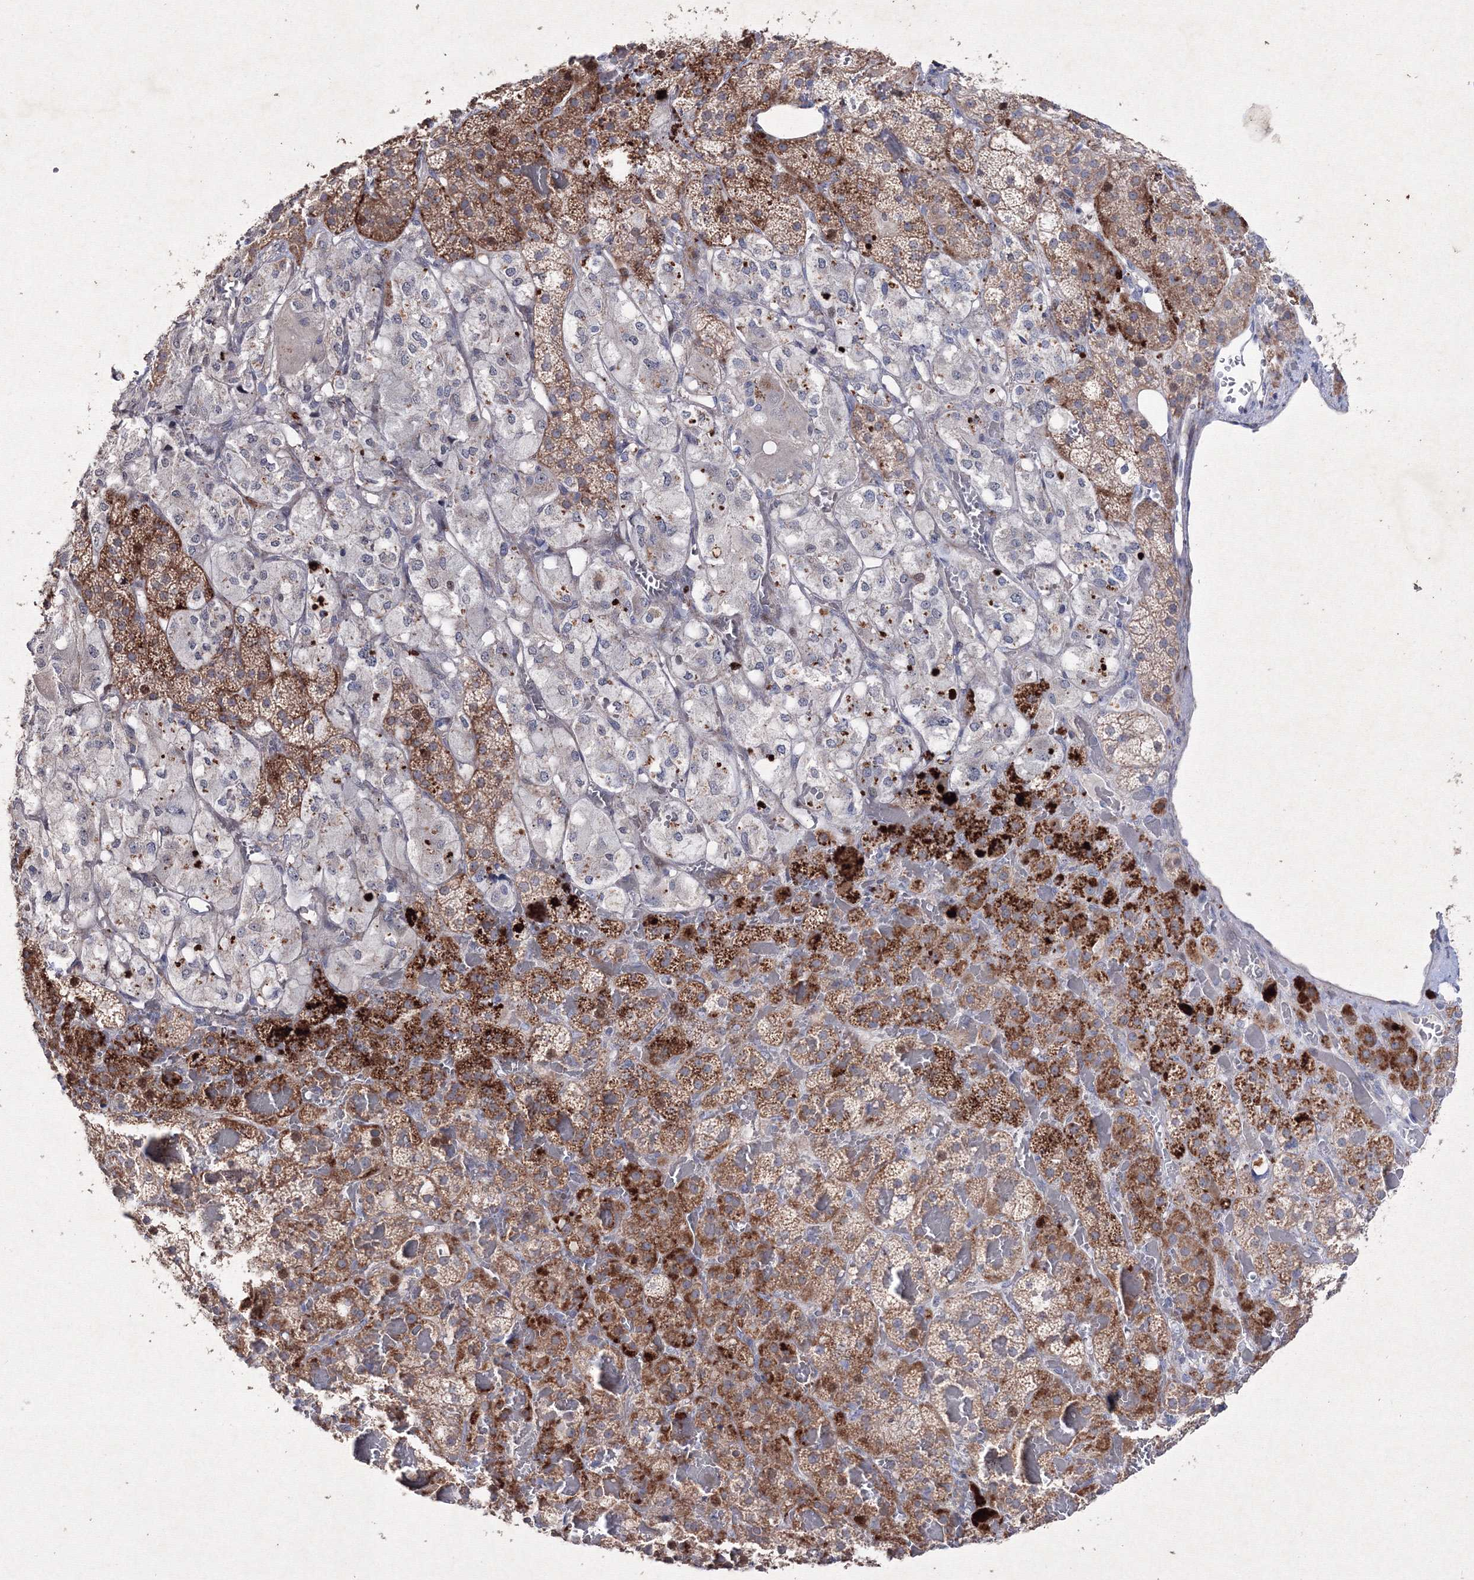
{"staining": {"intensity": "strong", "quantity": ">75%", "location": "cytoplasmic/membranous,nuclear"}, "tissue": "adrenal gland", "cell_type": "Glandular cells", "image_type": "normal", "snomed": [{"axis": "morphology", "description": "Normal tissue, NOS"}, {"axis": "topography", "description": "Adrenal gland"}], "caption": "Protein staining demonstrates strong cytoplasmic/membranous,nuclear positivity in approximately >75% of glandular cells in unremarkable adrenal gland. (DAB = brown stain, brightfield microscopy at high magnification).", "gene": "SMIM29", "patient": {"sex": "female", "age": 59}}